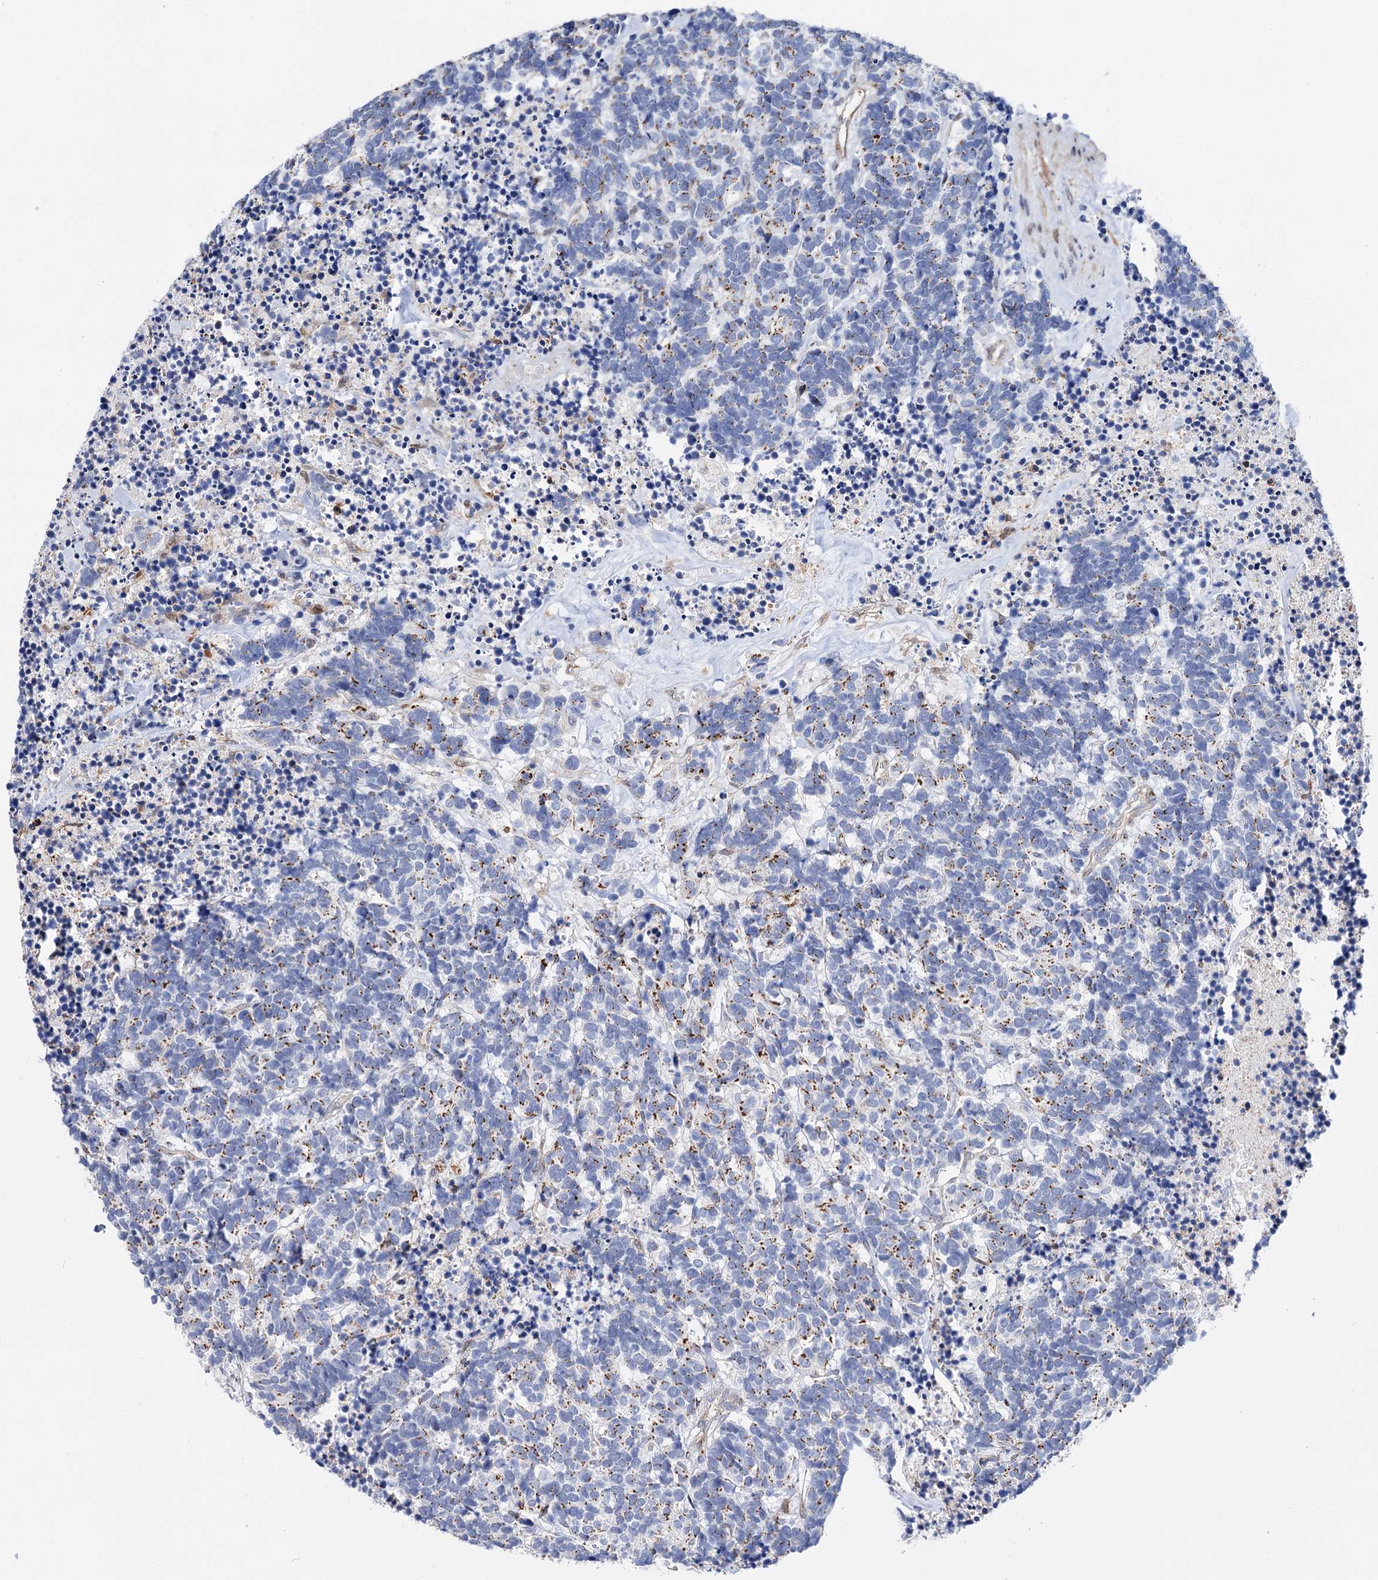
{"staining": {"intensity": "weak", "quantity": "25%-75%", "location": "cytoplasmic/membranous"}, "tissue": "carcinoid", "cell_type": "Tumor cells", "image_type": "cancer", "snomed": [{"axis": "morphology", "description": "Carcinoma, NOS"}, {"axis": "morphology", "description": "Carcinoid, malignant, NOS"}, {"axis": "topography", "description": "Urinary bladder"}], "caption": "Malignant carcinoid stained with immunohistochemistry reveals weak cytoplasmic/membranous positivity in approximately 25%-75% of tumor cells. (IHC, brightfield microscopy, high magnification).", "gene": "C11orf96", "patient": {"sex": "male", "age": 57}}